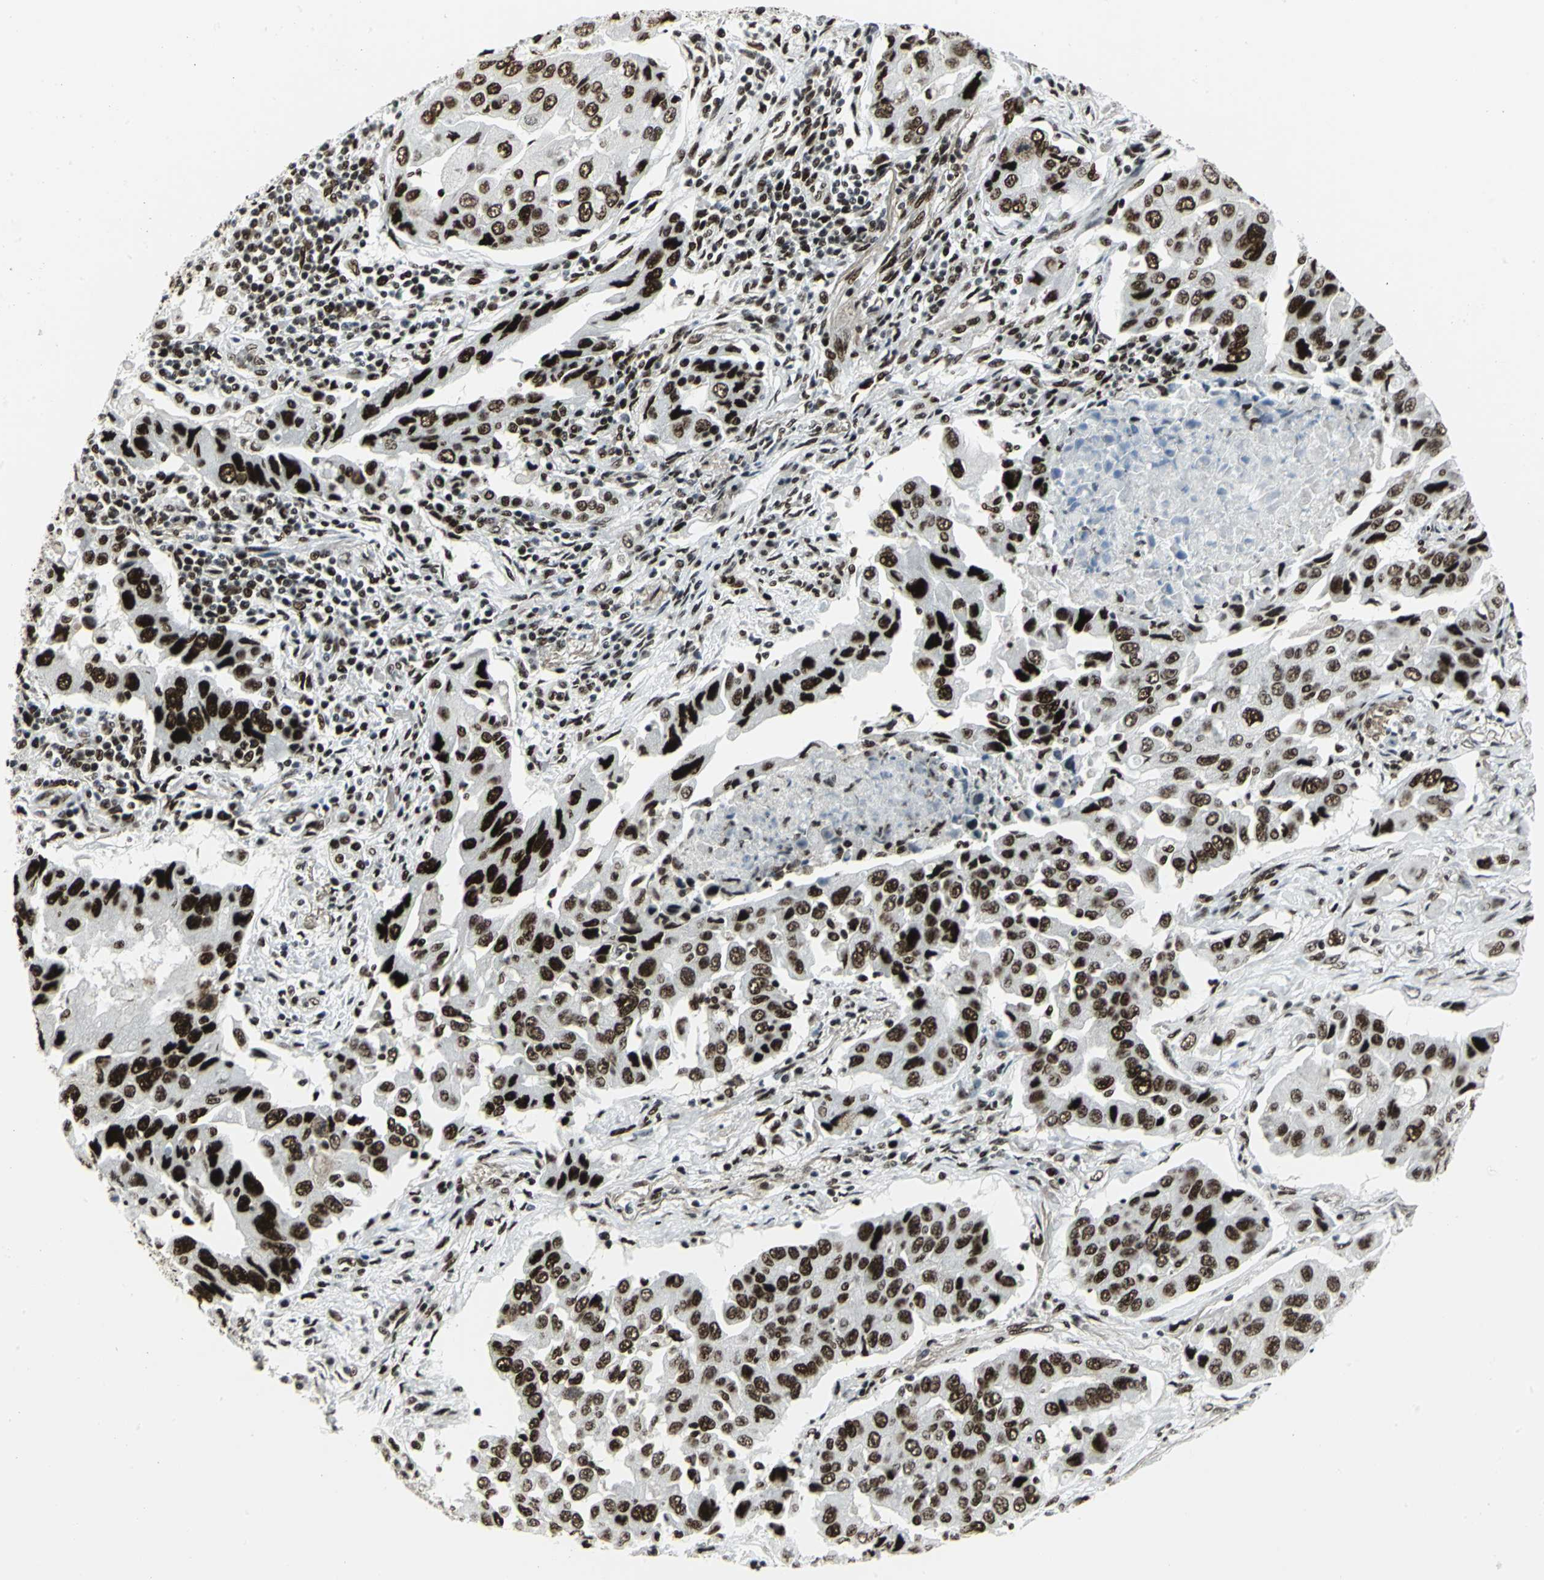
{"staining": {"intensity": "strong", "quantity": ">75%", "location": "nuclear"}, "tissue": "lung cancer", "cell_type": "Tumor cells", "image_type": "cancer", "snomed": [{"axis": "morphology", "description": "Adenocarcinoma, NOS"}, {"axis": "topography", "description": "Lung"}], "caption": "Lung adenocarcinoma stained with immunohistochemistry (IHC) displays strong nuclear positivity in about >75% of tumor cells. (DAB (3,3'-diaminobenzidine) = brown stain, brightfield microscopy at high magnification).", "gene": "SMARCA4", "patient": {"sex": "female", "age": 65}}